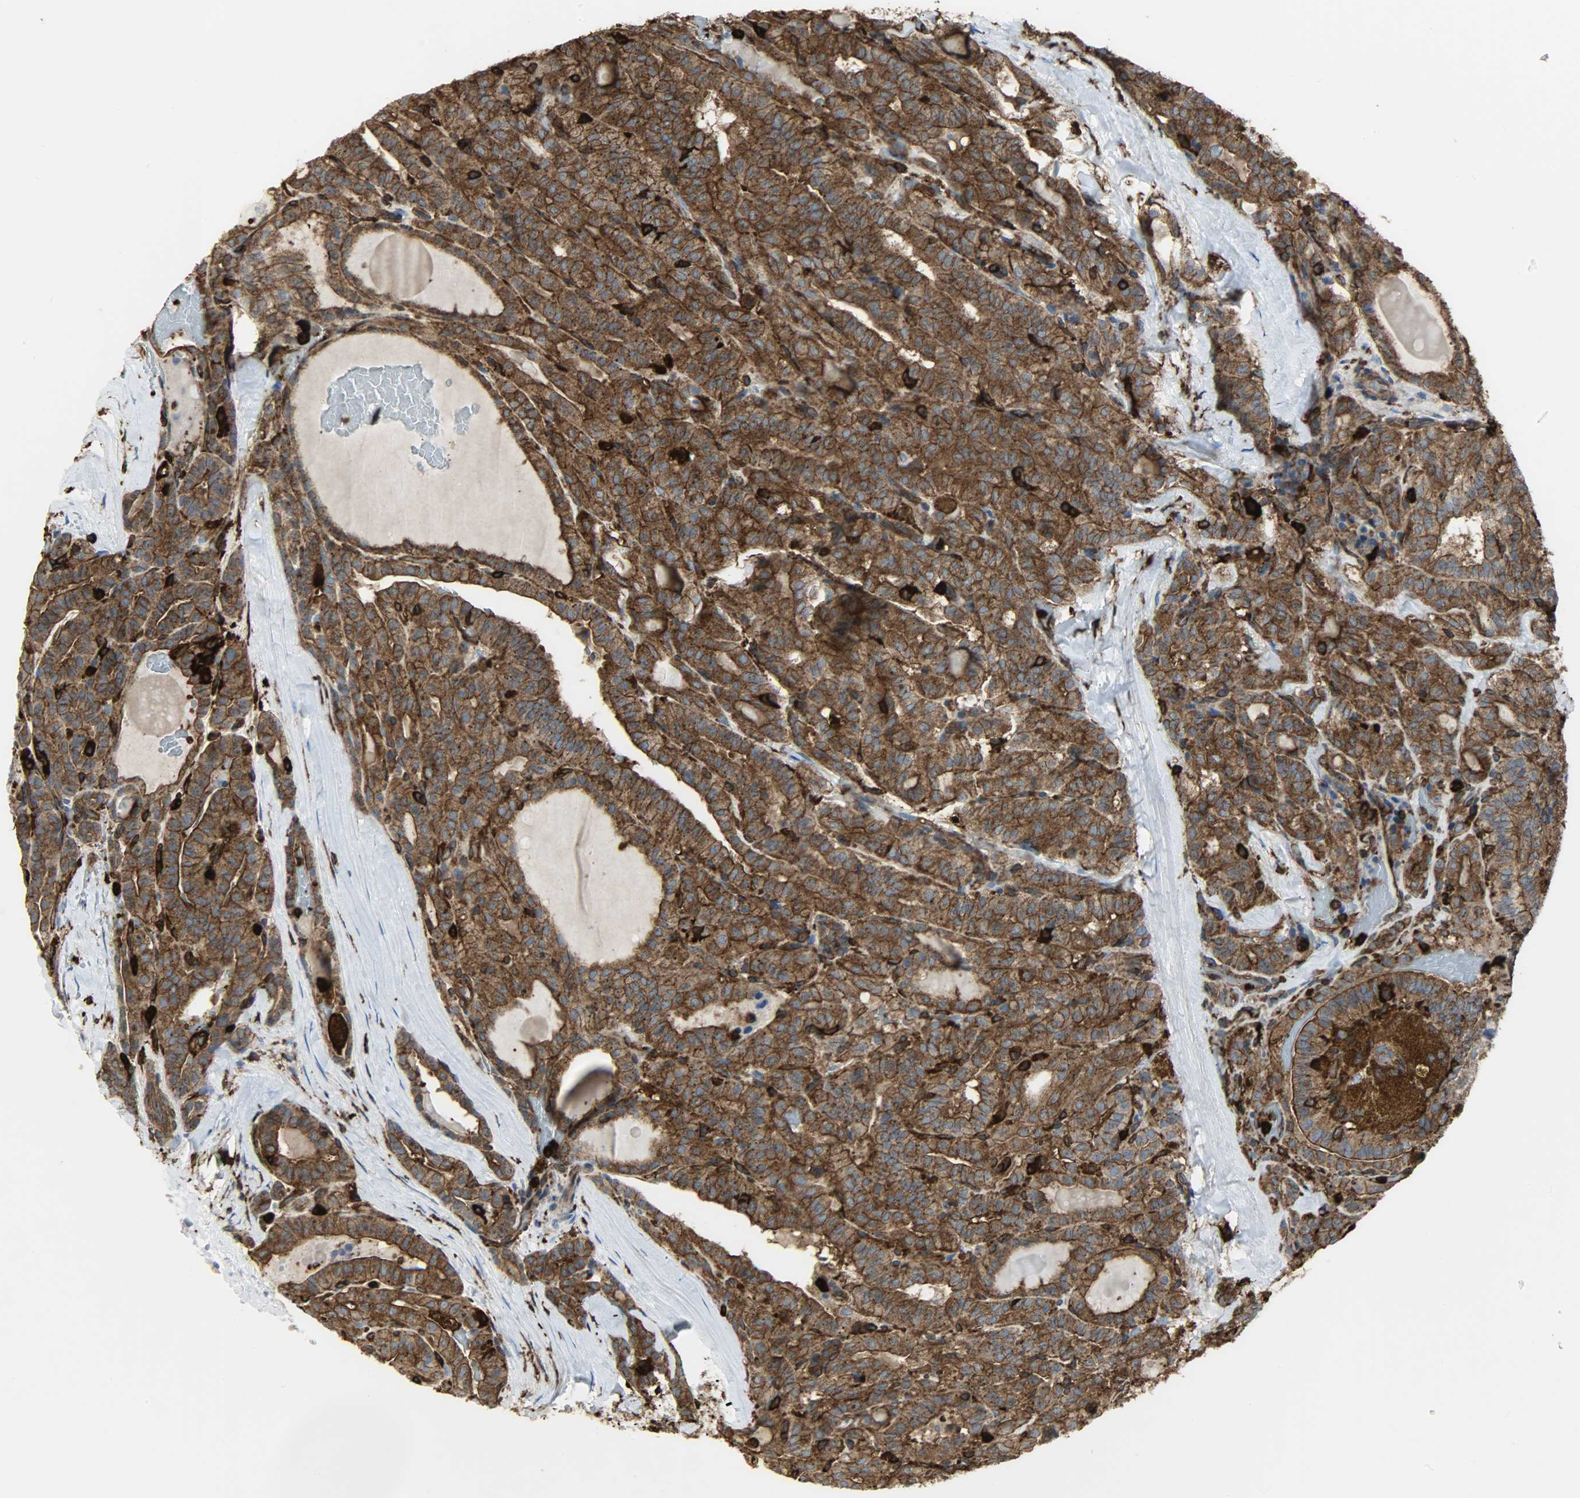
{"staining": {"intensity": "strong", "quantity": ">75%", "location": "cytoplasmic/membranous"}, "tissue": "thyroid cancer", "cell_type": "Tumor cells", "image_type": "cancer", "snomed": [{"axis": "morphology", "description": "Papillary adenocarcinoma, NOS"}, {"axis": "topography", "description": "Thyroid gland"}], "caption": "Immunohistochemical staining of human thyroid cancer (papillary adenocarcinoma) displays high levels of strong cytoplasmic/membranous protein staining in approximately >75% of tumor cells. The staining is performed using DAB brown chromogen to label protein expression. The nuclei are counter-stained blue using hematoxylin.", "gene": "VASP", "patient": {"sex": "male", "age": 77}}